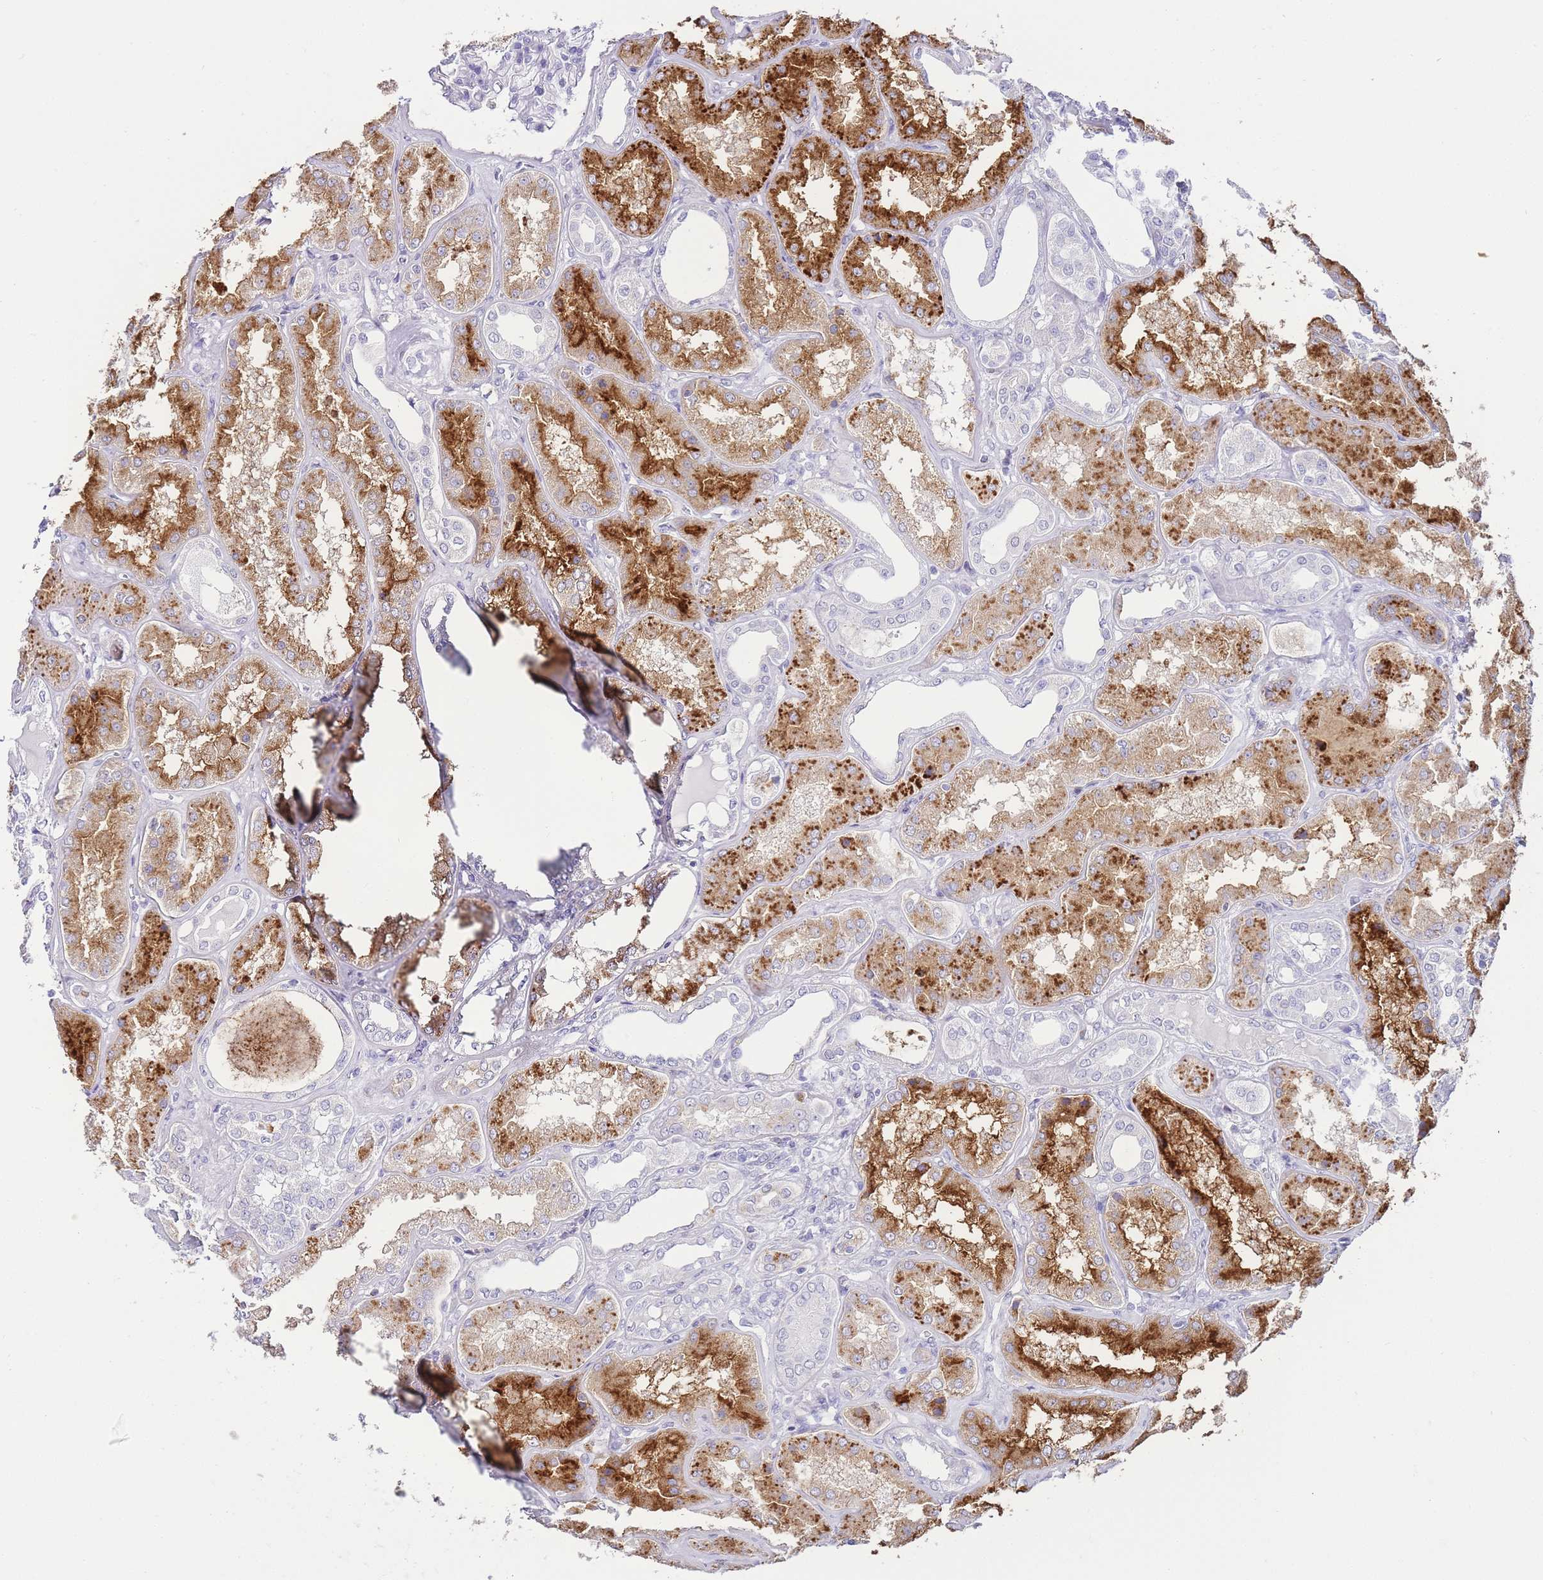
{"staining": {"intensity": "negative", "quantity": "none", "location": "none"}, "tissue": "kidney", "cell_type": "Cells in glomeruli", "image_type": "normal", "snomed": [{"axis": "morphology", "description": "Normal tissue, NOS"}, {"axis": "topography", "description": "Kidney"}], "caption": "Immunohistochemistry (IHC) photomicrograph of benign kidney: human kidney stained with DAB (3,3'-diaminobenzidine) reveals no significant protein expression in cells in glomeruli. (Stains: DAB (3,3'-diaminobenzidine) IHC with hematoxylin counter stain, Microscopy: brightfield microscopy at high magnification).", "gene": "DPP4", "patient": {"sex": "female", "age": 56}}